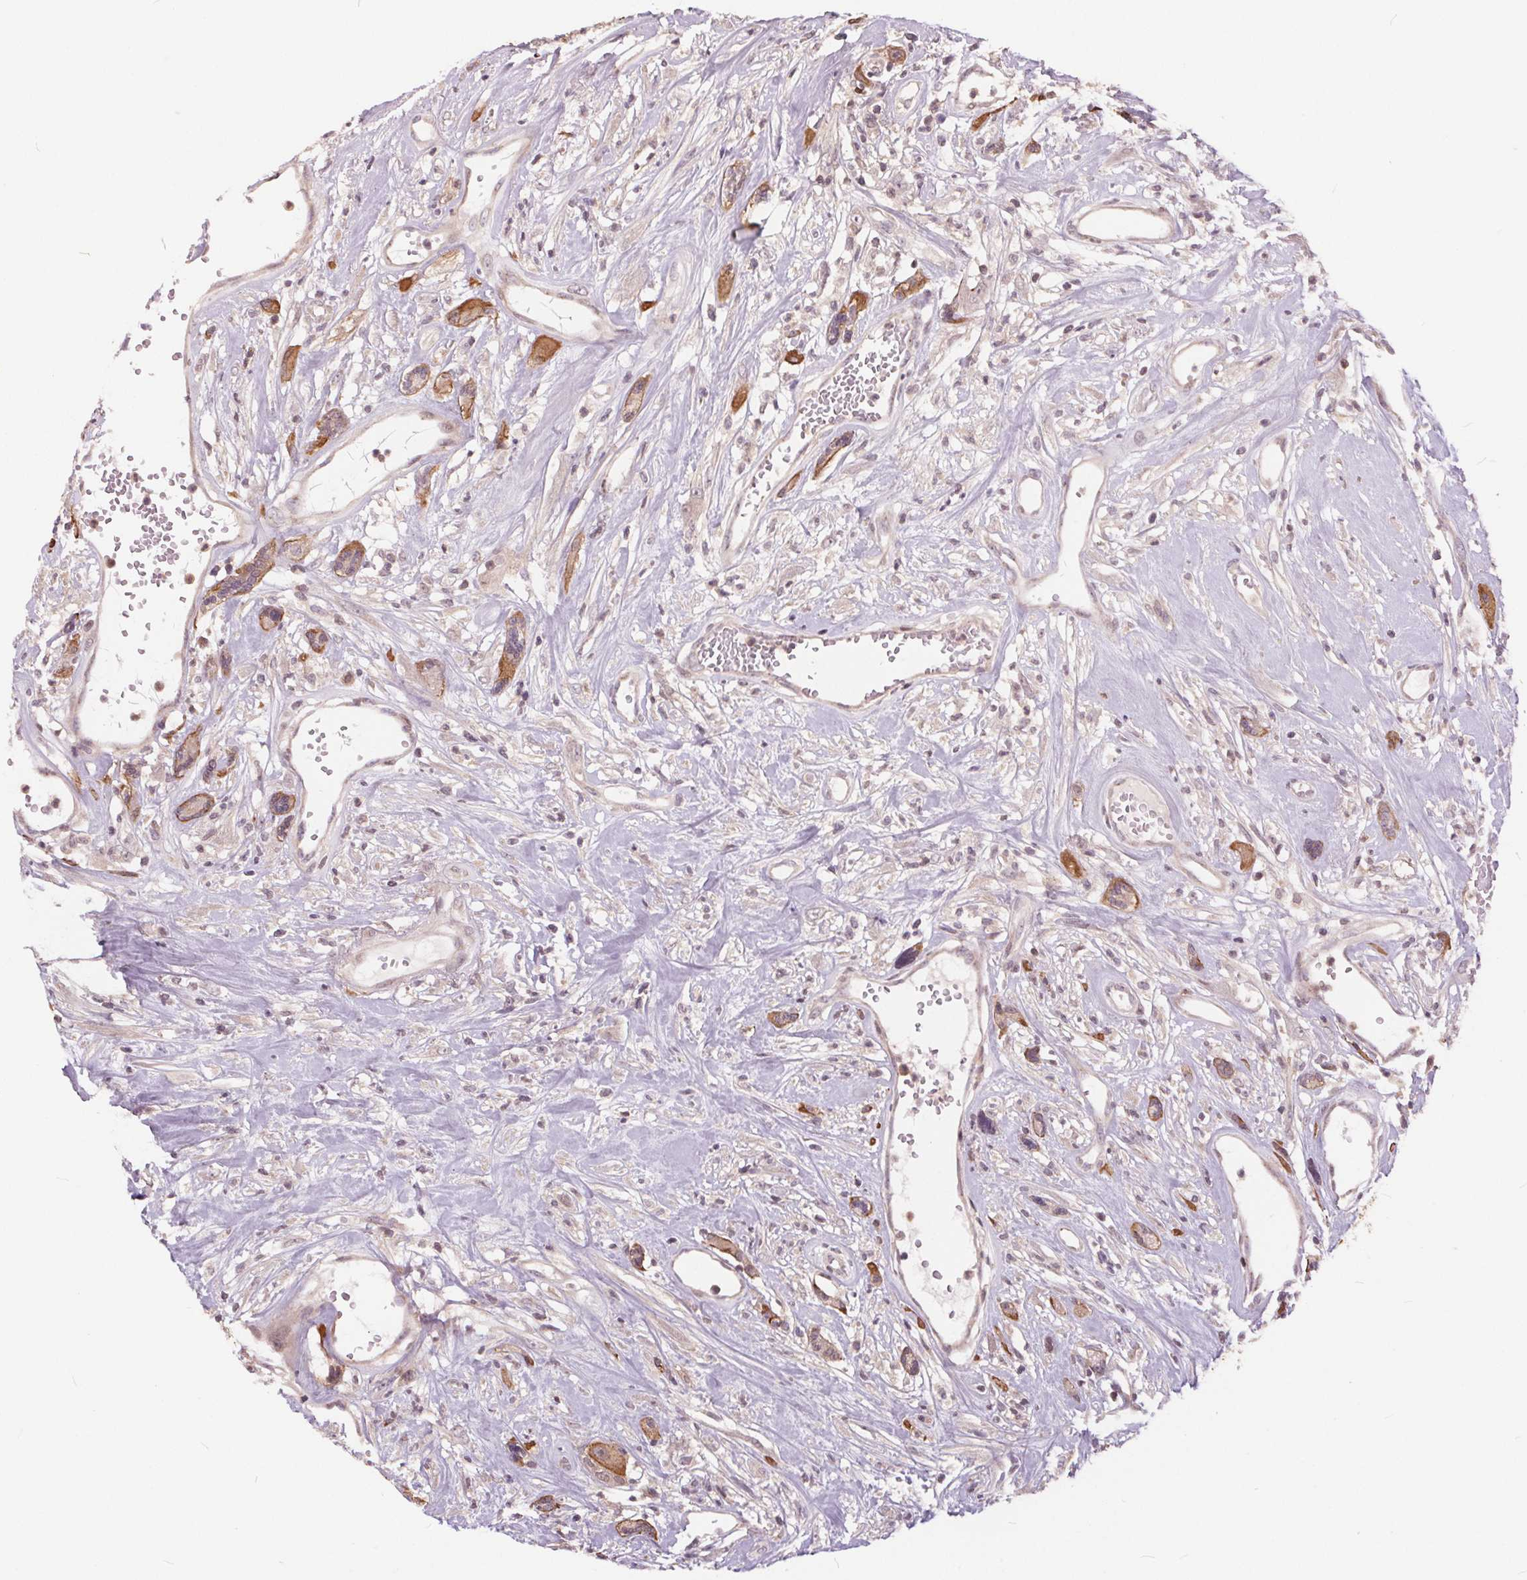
{"staining": {"intensity": "moderate", "quantity": ">75%", "location": "cytoplasmic/membranous"}, "tissue": "head and neck cancer", "cell_type": "Tumor cells", "image_type": "cancer", "snomed": [{"axis": "morphology", "description": "Squamous cell carcinoma, NOS"}, {"axis": "topography", "description": "Head-Neck"}], "caption": "This photomicrograph reveals head and neck cancer (squamous cell carcinoma) stained with IHC to label a protein in brown. The cytoplasmic/membranous of tumor cells show moderate positivity for the protein. Nuclei are counter-stained blue.", "gene": "HIF1AN", "patient": {"sex": "male", "age": 57}}